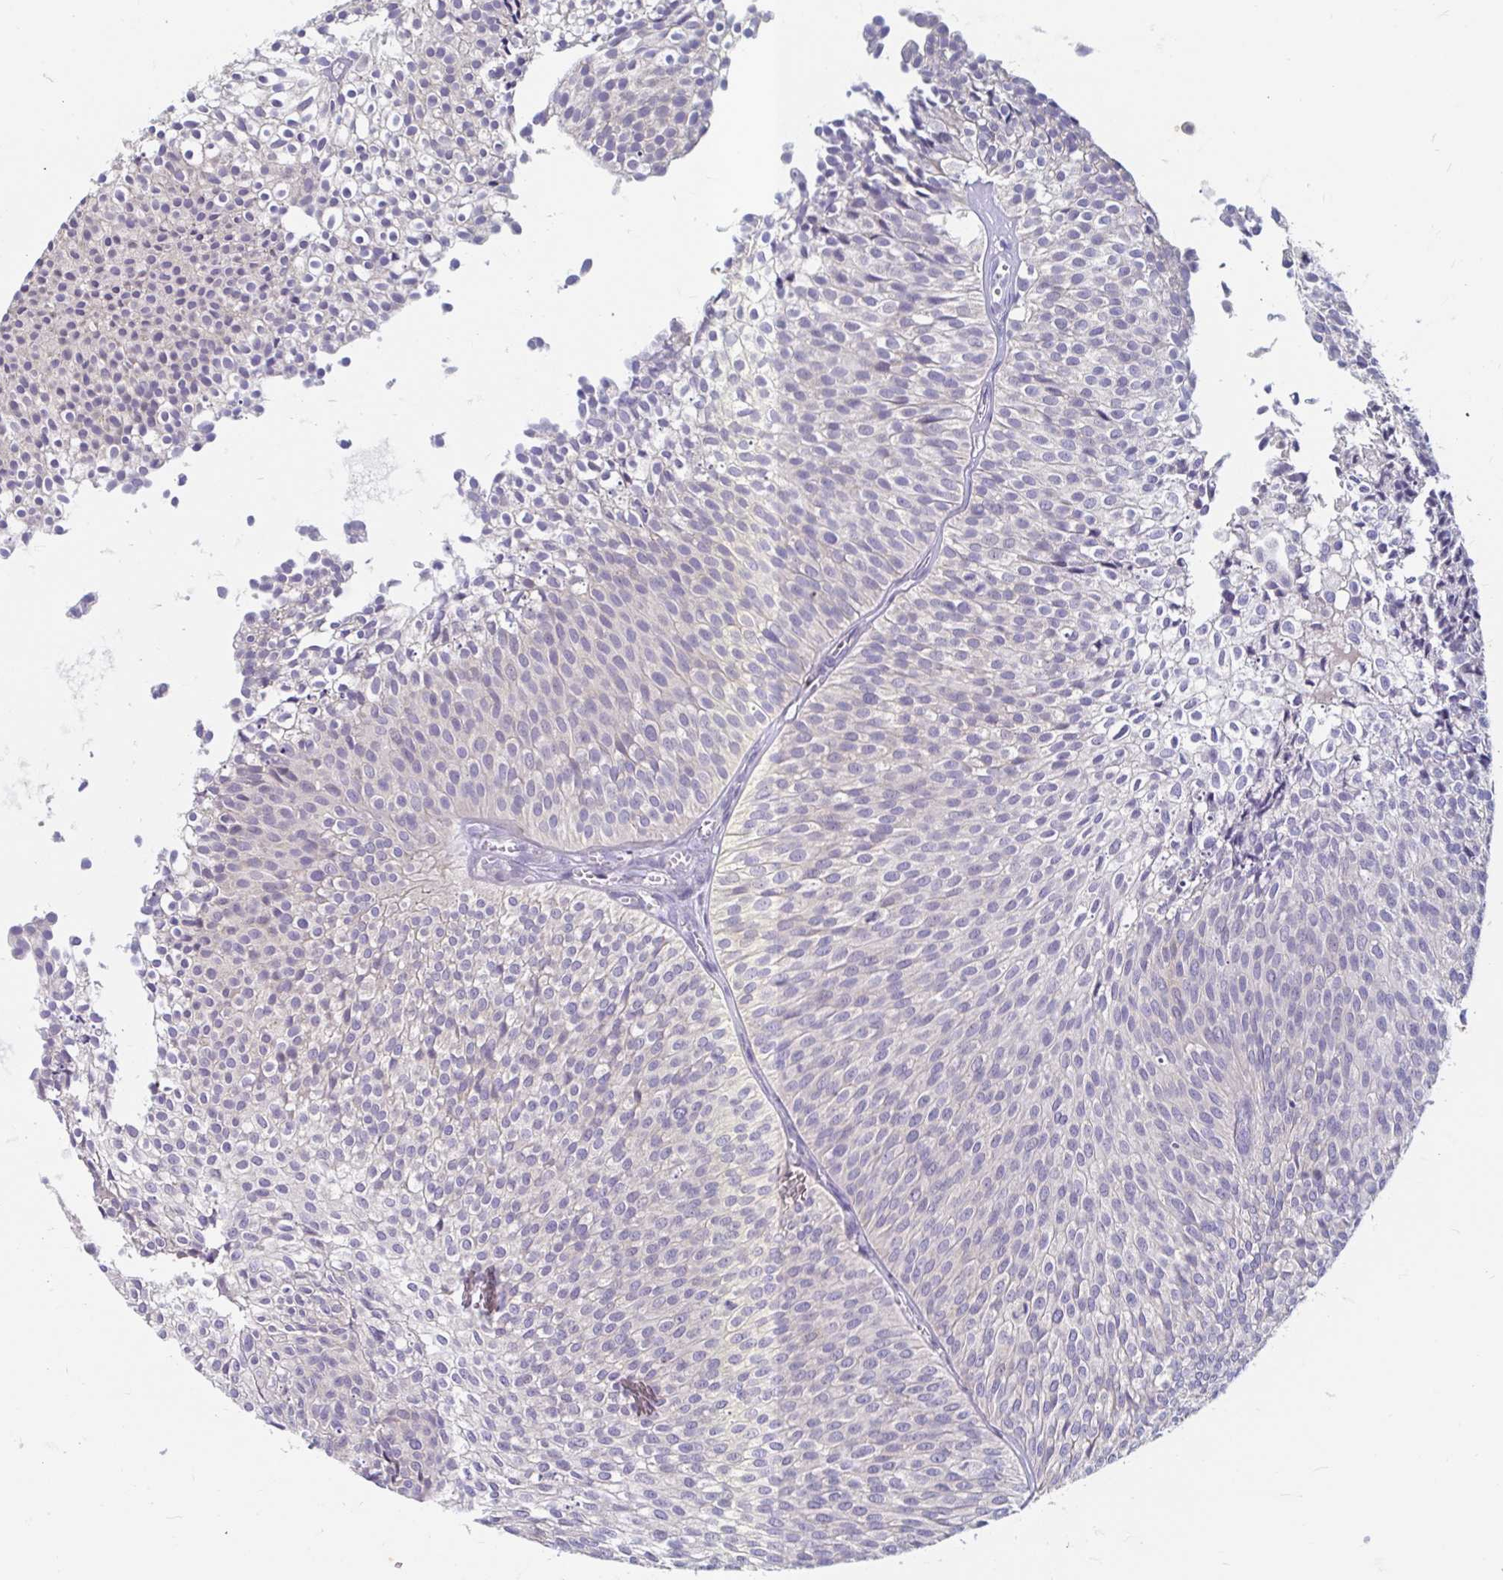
{"staining": {"intensity": "negative", "quantity": "none", "location": "none"}, "tissue": "urothelial cancer", "cell_type": "Tumor cells", "image_type": "cancer", "snomed": [{"axis": "morphology", "description": "Urothelial carcinoma, Low grade"}, {"axis": "topography", "description": "Urinary bladder"}], "caption": "A histopathology image of low-grade urothelial carcinoma stained for a protein displays no brown staining in tumor cells.", "gene": "ADH1A", "patient": {"sex": "male", "age": 91}}